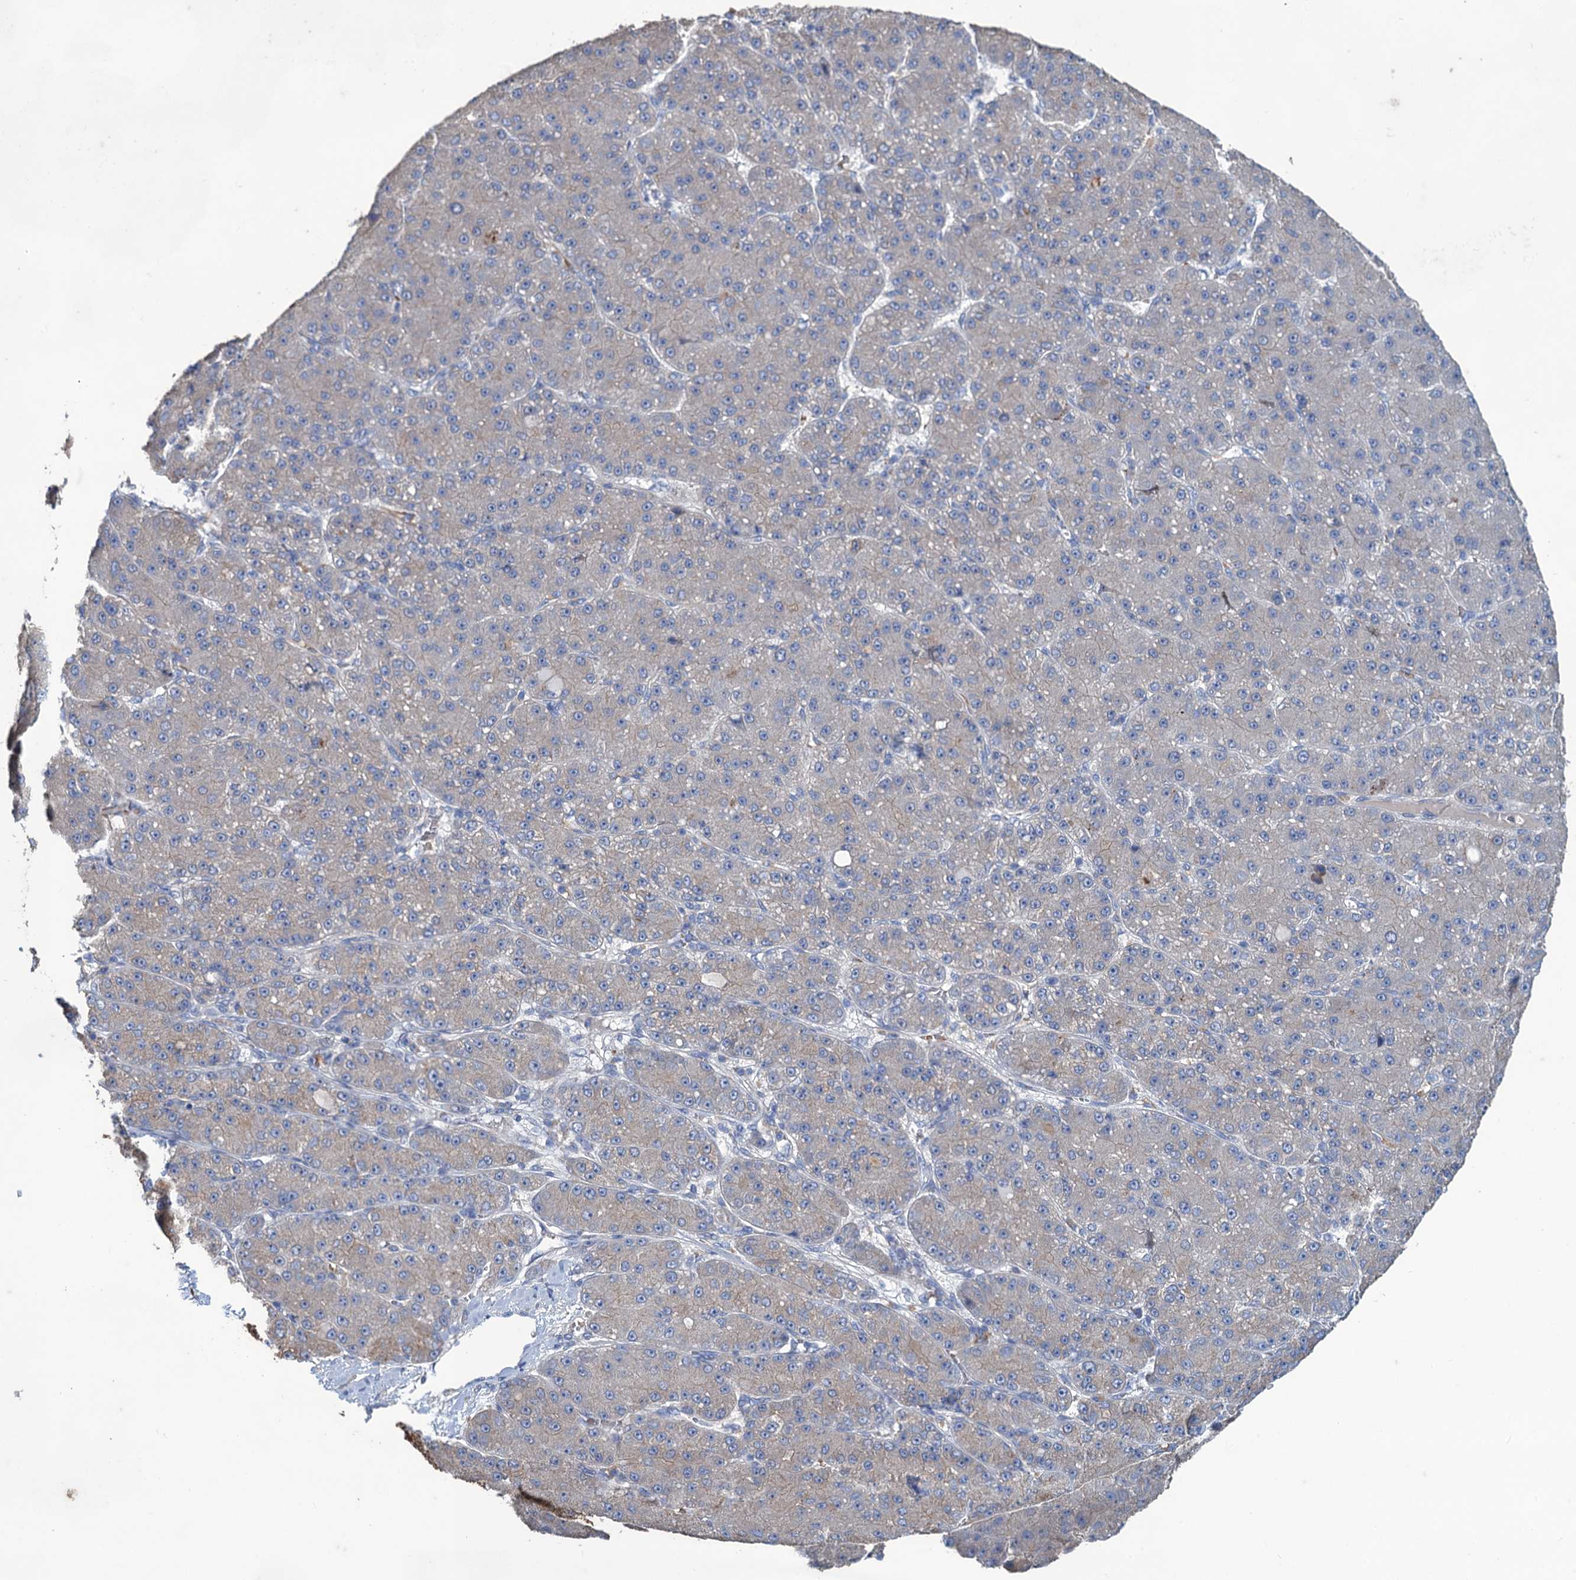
{"staining": {"intensity": "negative", "quantity": "none", "location": "none"}, "tissue": "liver cancer", "cell_type": "Tumor cells", "image_type": "cancer", "snomed": [{"axis": "morphology", "description": "Carcinoma, Hepatocellular, NOS"}, {"axis": "topography", "description": "Liver"}], "caption": "Tumor cells are negative for brown protein staining in liver cancer (hepatocellular carcinoma). (DAB (3,3'-diaminobenzidine) IHC with hematoxylin counter stain).", "gene": "SMCO3", "patient": {"sex": "male", "age": 67}}